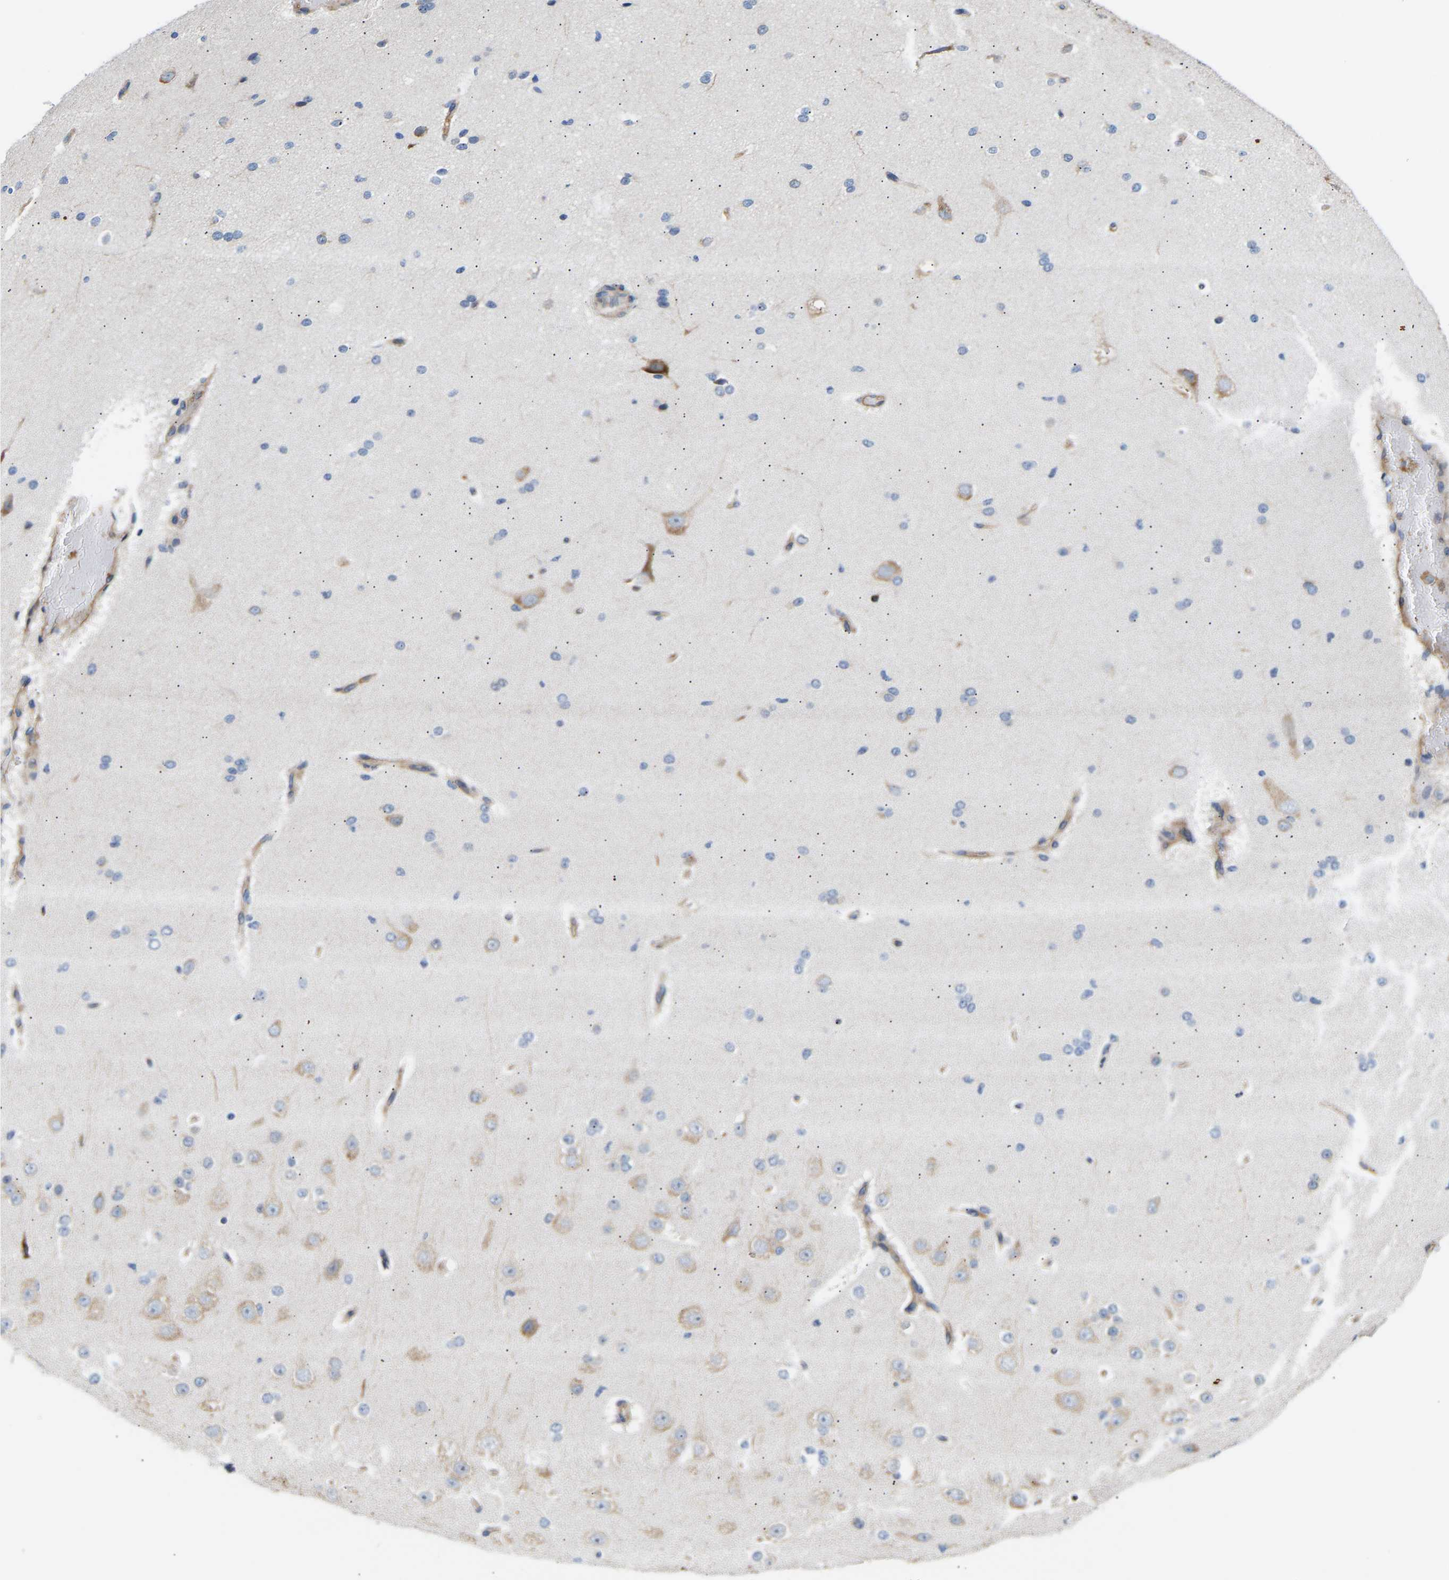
{"staining": {"intensity": "moderate", "quantity": ">75%", "location": "cytoplasmic/membranous"}, "tissue": "cerebral cortex", "cell_type": "Endothelial cells", "image_type": "normal", "snomed": [{"axis": "morphology", "description": "Normal tissue, NOS"}, {"axis": "morphology", "description": "Developmental malformation"}, {"axis": "topography", "description": "Cerebral cortex"}], "caption": "High-power microscopy captured an IHC photomicrograph of normal cerebral cortex, revealing moderate cytoplasmic/membranous staining in about >75% of endothelial cells. The protein of interest is shown in brown color, while the nuclei are stained blue.", "gene": "AIMP2", "patient": {"sex": "female", "age": 30}}